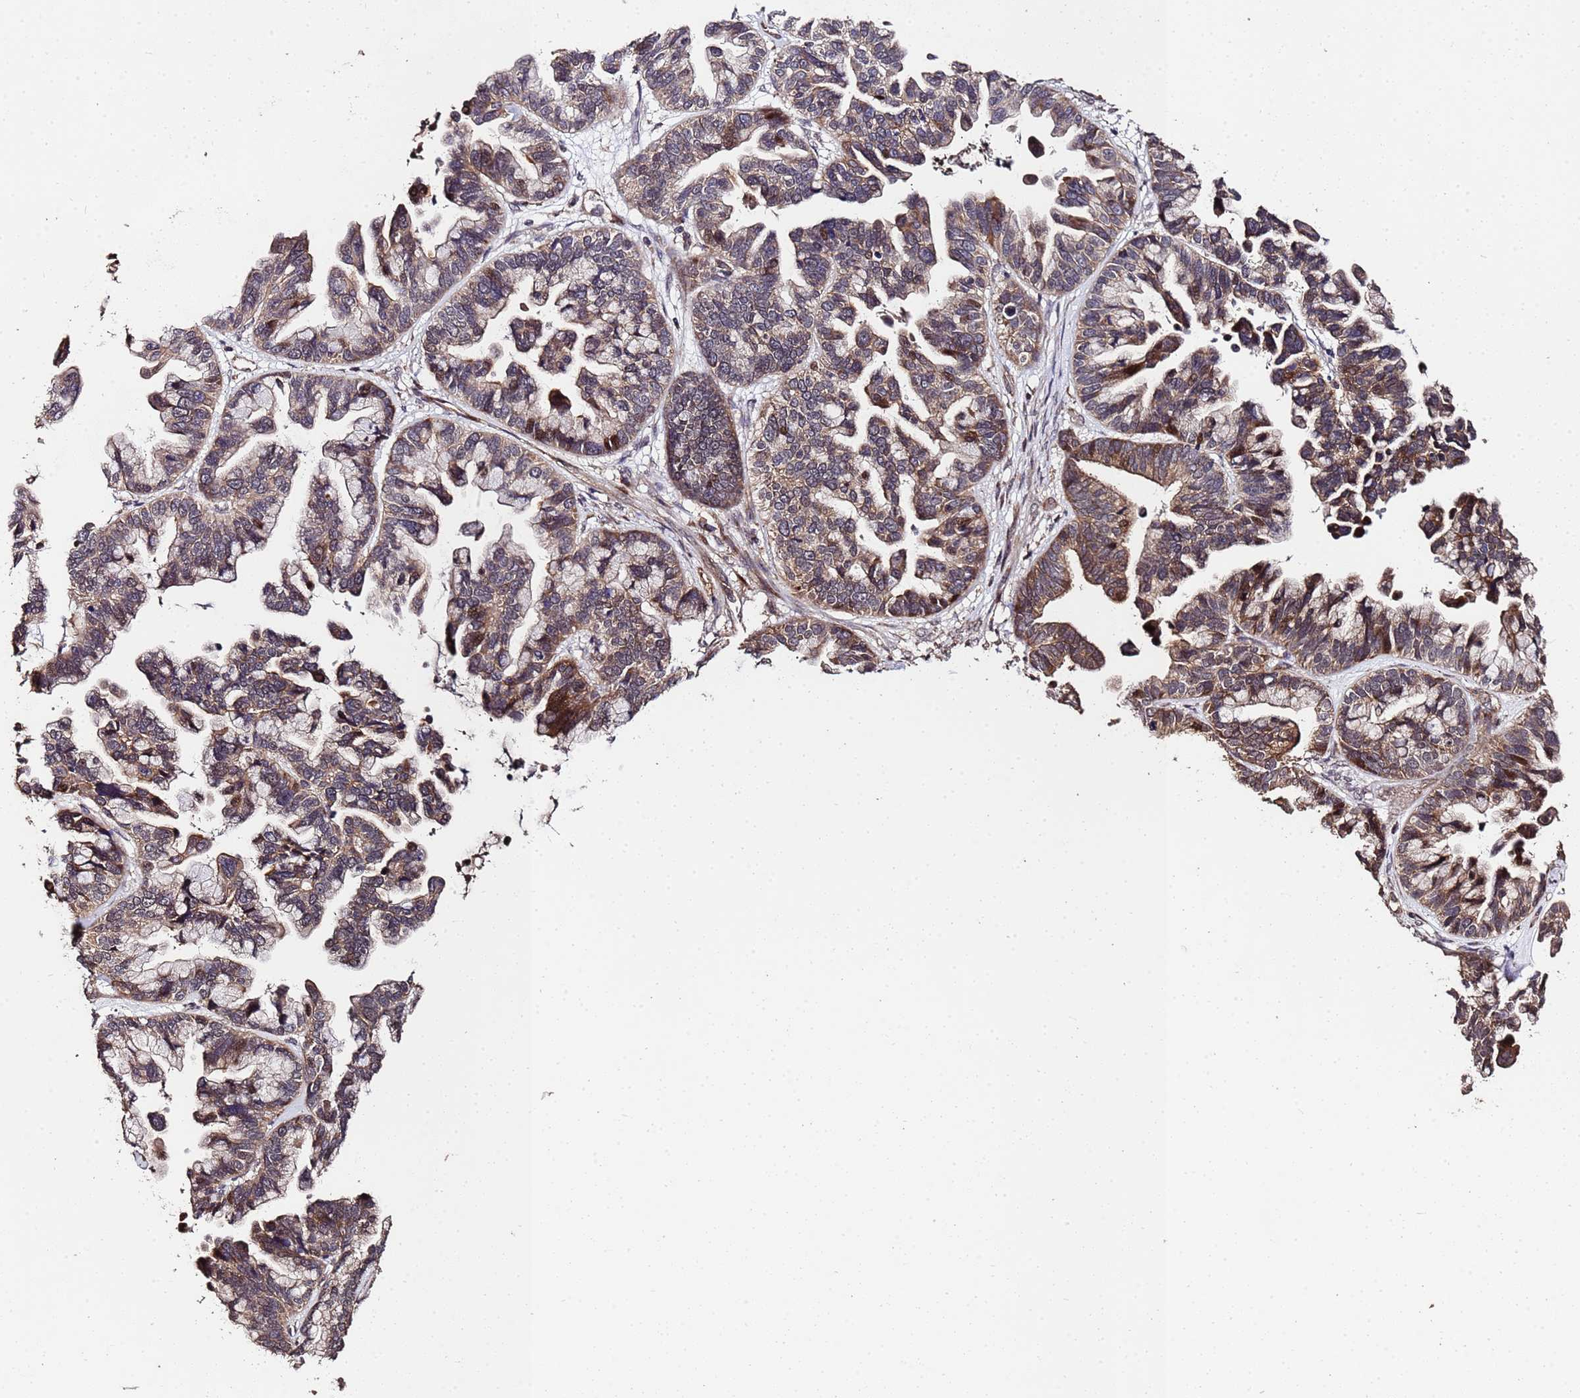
{"staining": {"intensity": "moderate", "quantity": ">75%", "location": "cytoplasmic/membranous"}, "tissue": "ovarian cancer", "cell_type": "Tumor cells", "image_type": "cancer", "snomed": [{"axis": "morphology", "description": "Cystadenocarcinoma, serous, NOS"}, {"axis": "topography", "description": "Ovary"}], "caption": "Brown immunohistochemical staining in ovarian serous cystadenocarcinoma reveals moderate cytoplasmic/membranous positivity in about >75% of tumor cells. (Brightfield microscopy of DAB IHC at high magnification).", "gene": "PRODH", "patient": {"sex": "female", "age": 56}}